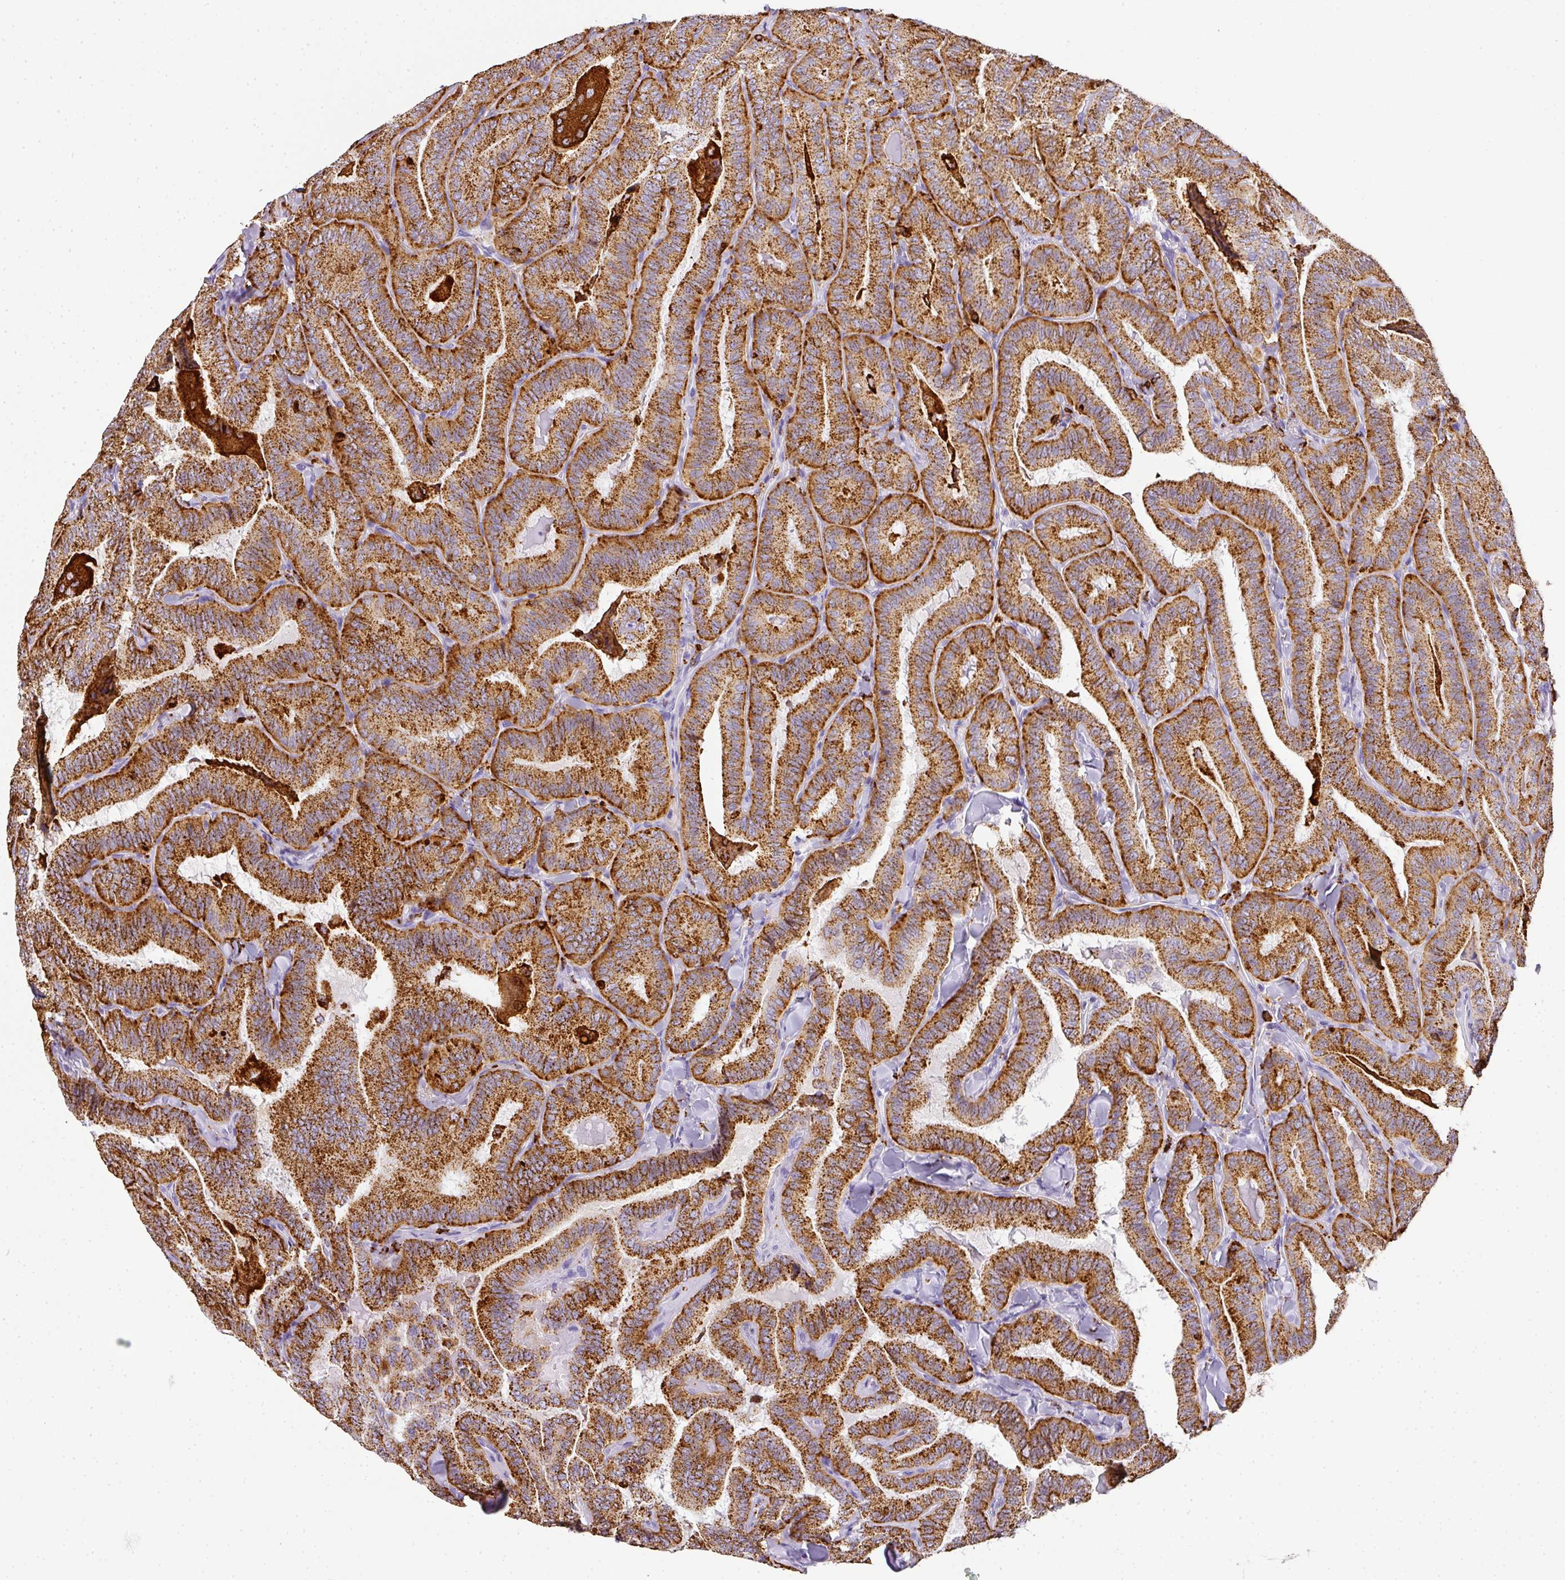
{"staining": {"intensity": "strong", "quantity": ">75%", "location": "cytoplasmic/membranous"}, "tissue": "thyroid cancer", "cell_type": "Tumor cells", "image_type": "cancer", "snomed": [{"axis": "morphology", "description": "Papillary adenocarcinoma, NOS"}, {"axis": "topography", "description": "Thyroid gland"}], "caption": "This histopathology image displays papillary adenocarcinoma (thyroid) stained with immunohistochemistry (IHC) to label a protein in brown. The cytoplasmic/membranous of tumor cells show strong positivity for the protein. Nuclei are counter-stained blue.", "gene": "MMACHC", "patient": {"sex": "male", "age": 61}}